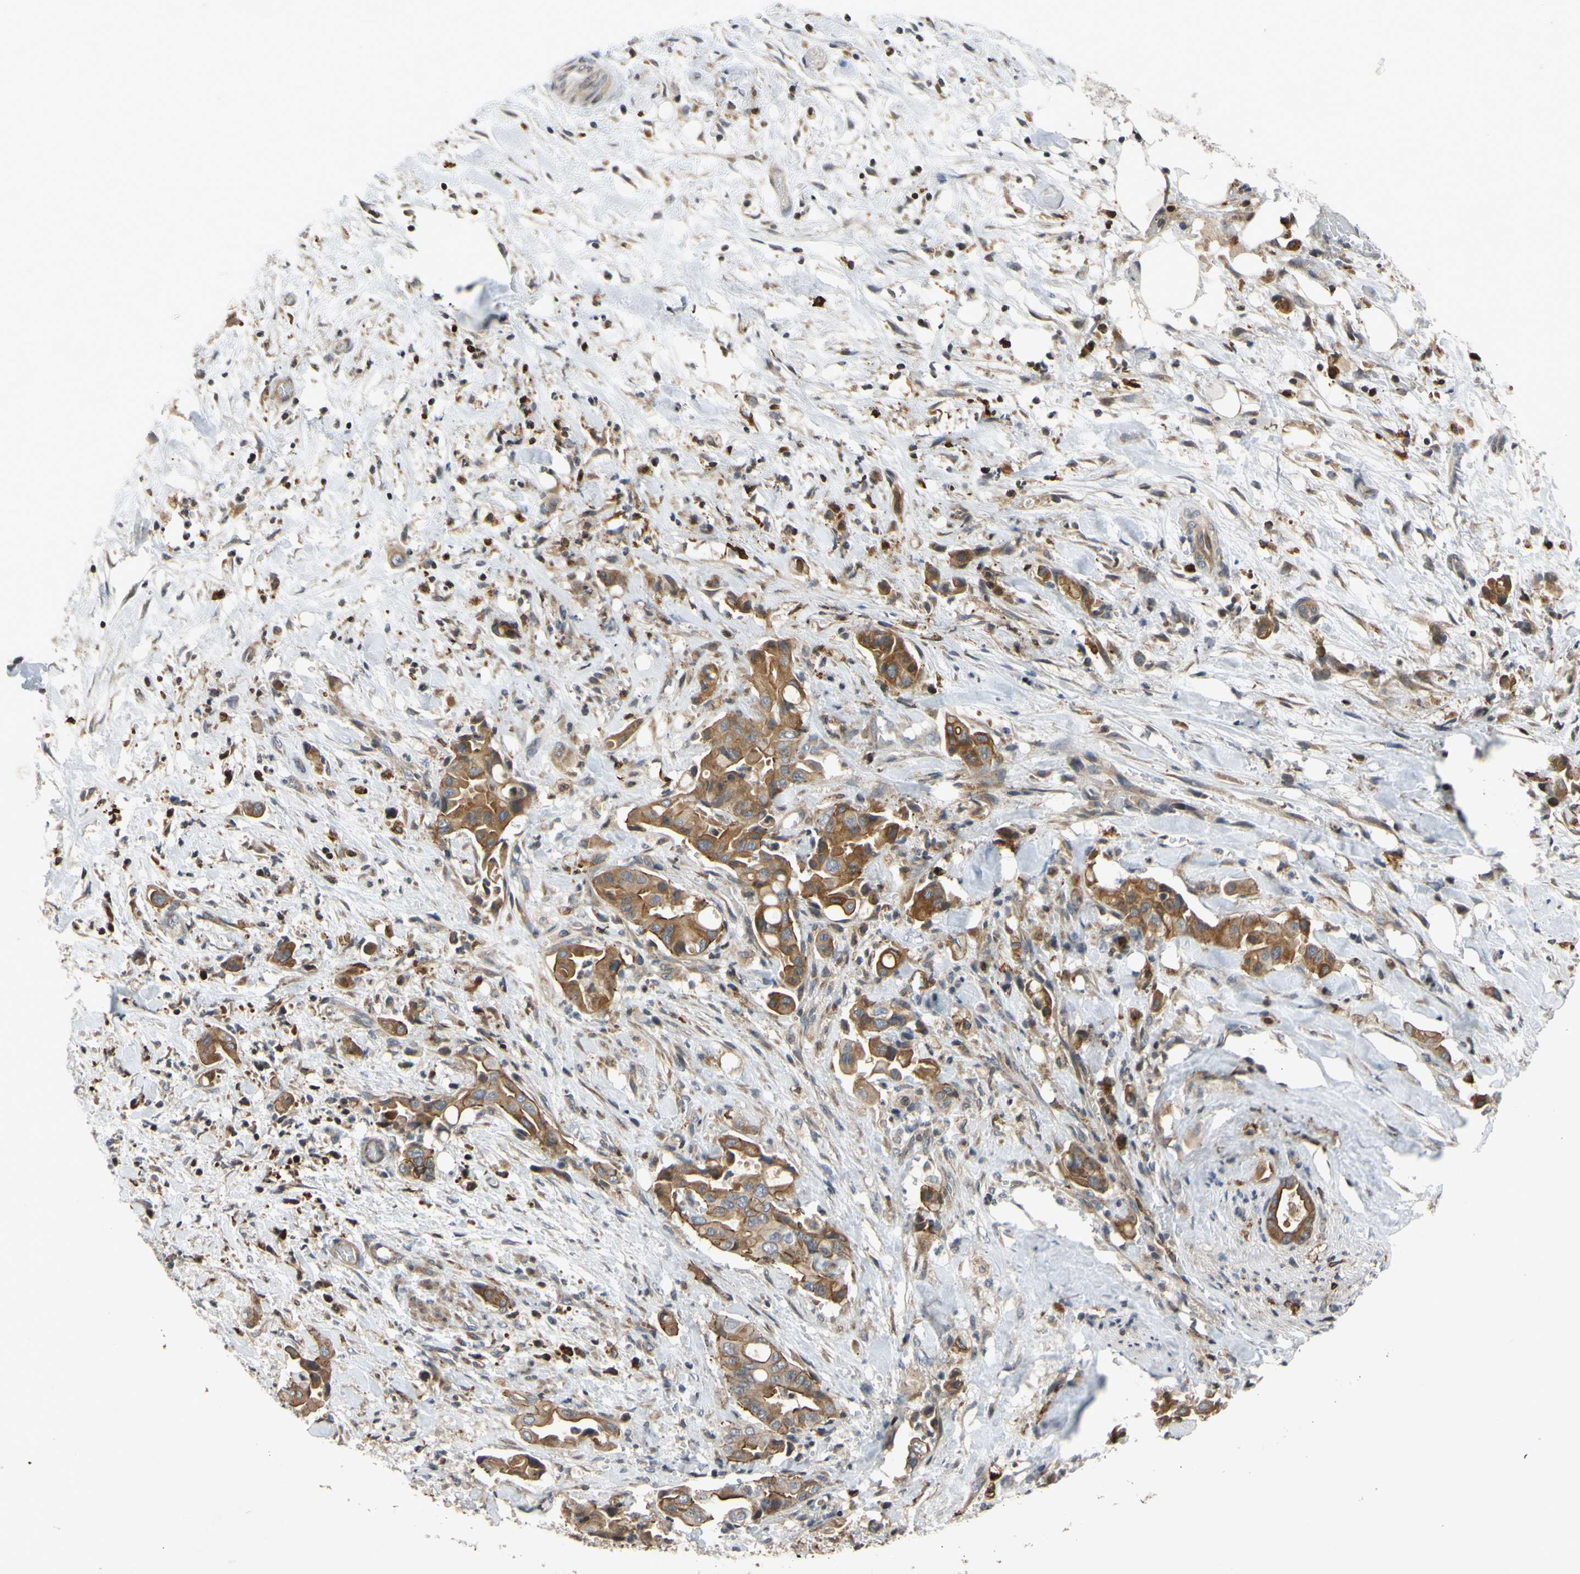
{"staining": {"intensity": "moderate", "quantity": ">75%", "location": "cytoplasmic/membranous"}, "tissue": "liver cancer", "cell_type": "Tumor cells", "image_type": "cancer", "snomed": [{"axis": "morphology", "description": "Cholangiocarcinoma"}, {"axis": "topography", "description": "Liver"}], "caption": "Immunohistochemistry (IHC) (DAB) staining of liver cancer shows moderate cytoplasmic/membranous protein staining in about >75% of tumor cells.", "gene": "PLXNA2", "patient": {"sex": "female", "age": 68}}